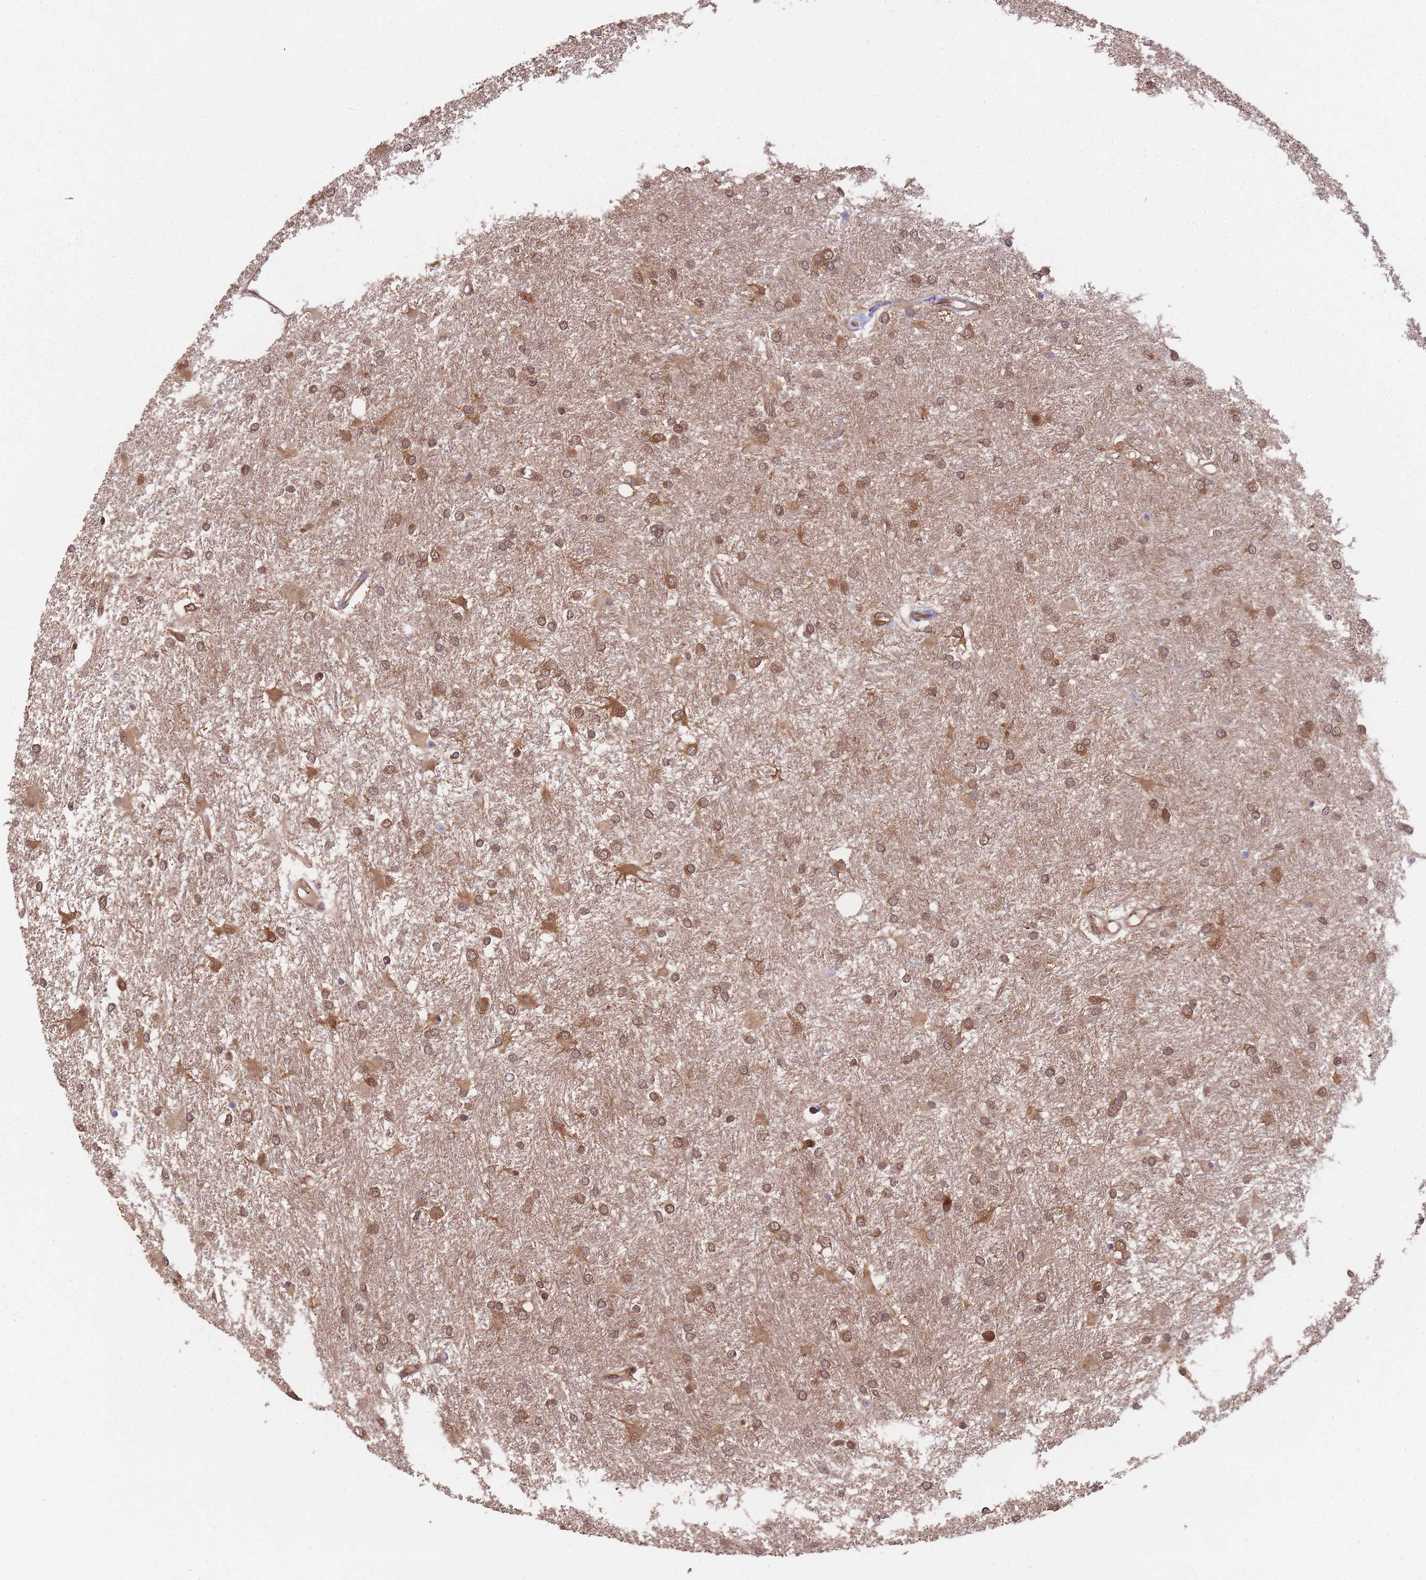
{"staining": {"intensity": "moderate", "quantity": ">75%", "location": "cytoplasmic/membranous,nuclear"}, "tissue": "glioma", "cell_type": "Tumor cells", "image_type": "cancer", "snomed": [{"axis": "morphology", "description": "Glioma, malignant, High grade"}, {"axis": "topography", "description": "Brain"}], "caption": "Glioma was stained to show a protein in brown. There is medium levels of moderate cytoplasmic/membranous and nuclear expression in about >75% of tumor cells.", "gene": "PPP6R3", "patient": {"sex": "female", "age": 50}}